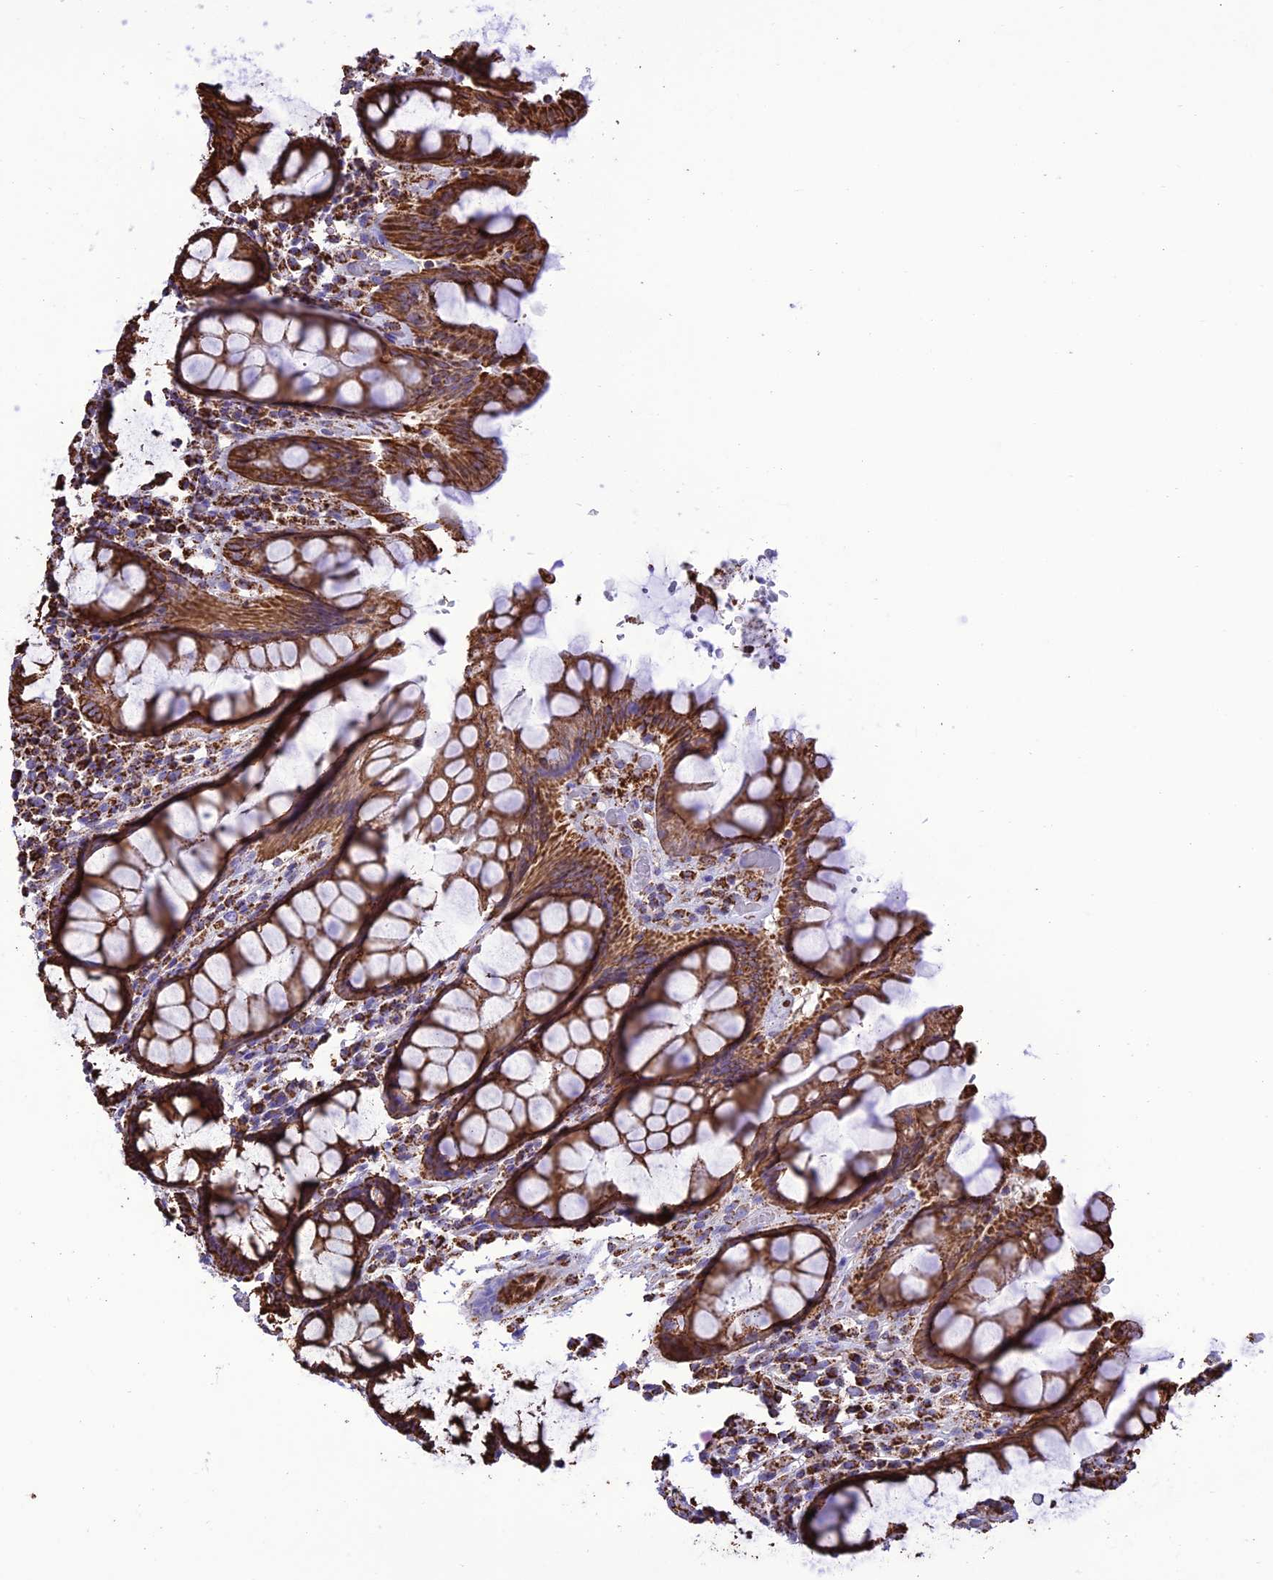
{"staining": {"intensity": "strong", "quantity": ">75%", "location": "cytoplasmic/membranous"}, "tissue": "rectum", "cell_type": "Glandular cells", "image_type": "normal", "snomed": [{"axis": "morphology", "description": "Normal tissue, NOS"}, {"axis": "topography", "description": "Rectum"}], "caption": "Strong cytoplasmic/membranous positivity for a protein is identified in about >75% of glandular cells of benign rectum using immunohistochemistry.", "gene": "NDUFAF1", "patient": {"sex": "male", "age": 64}}